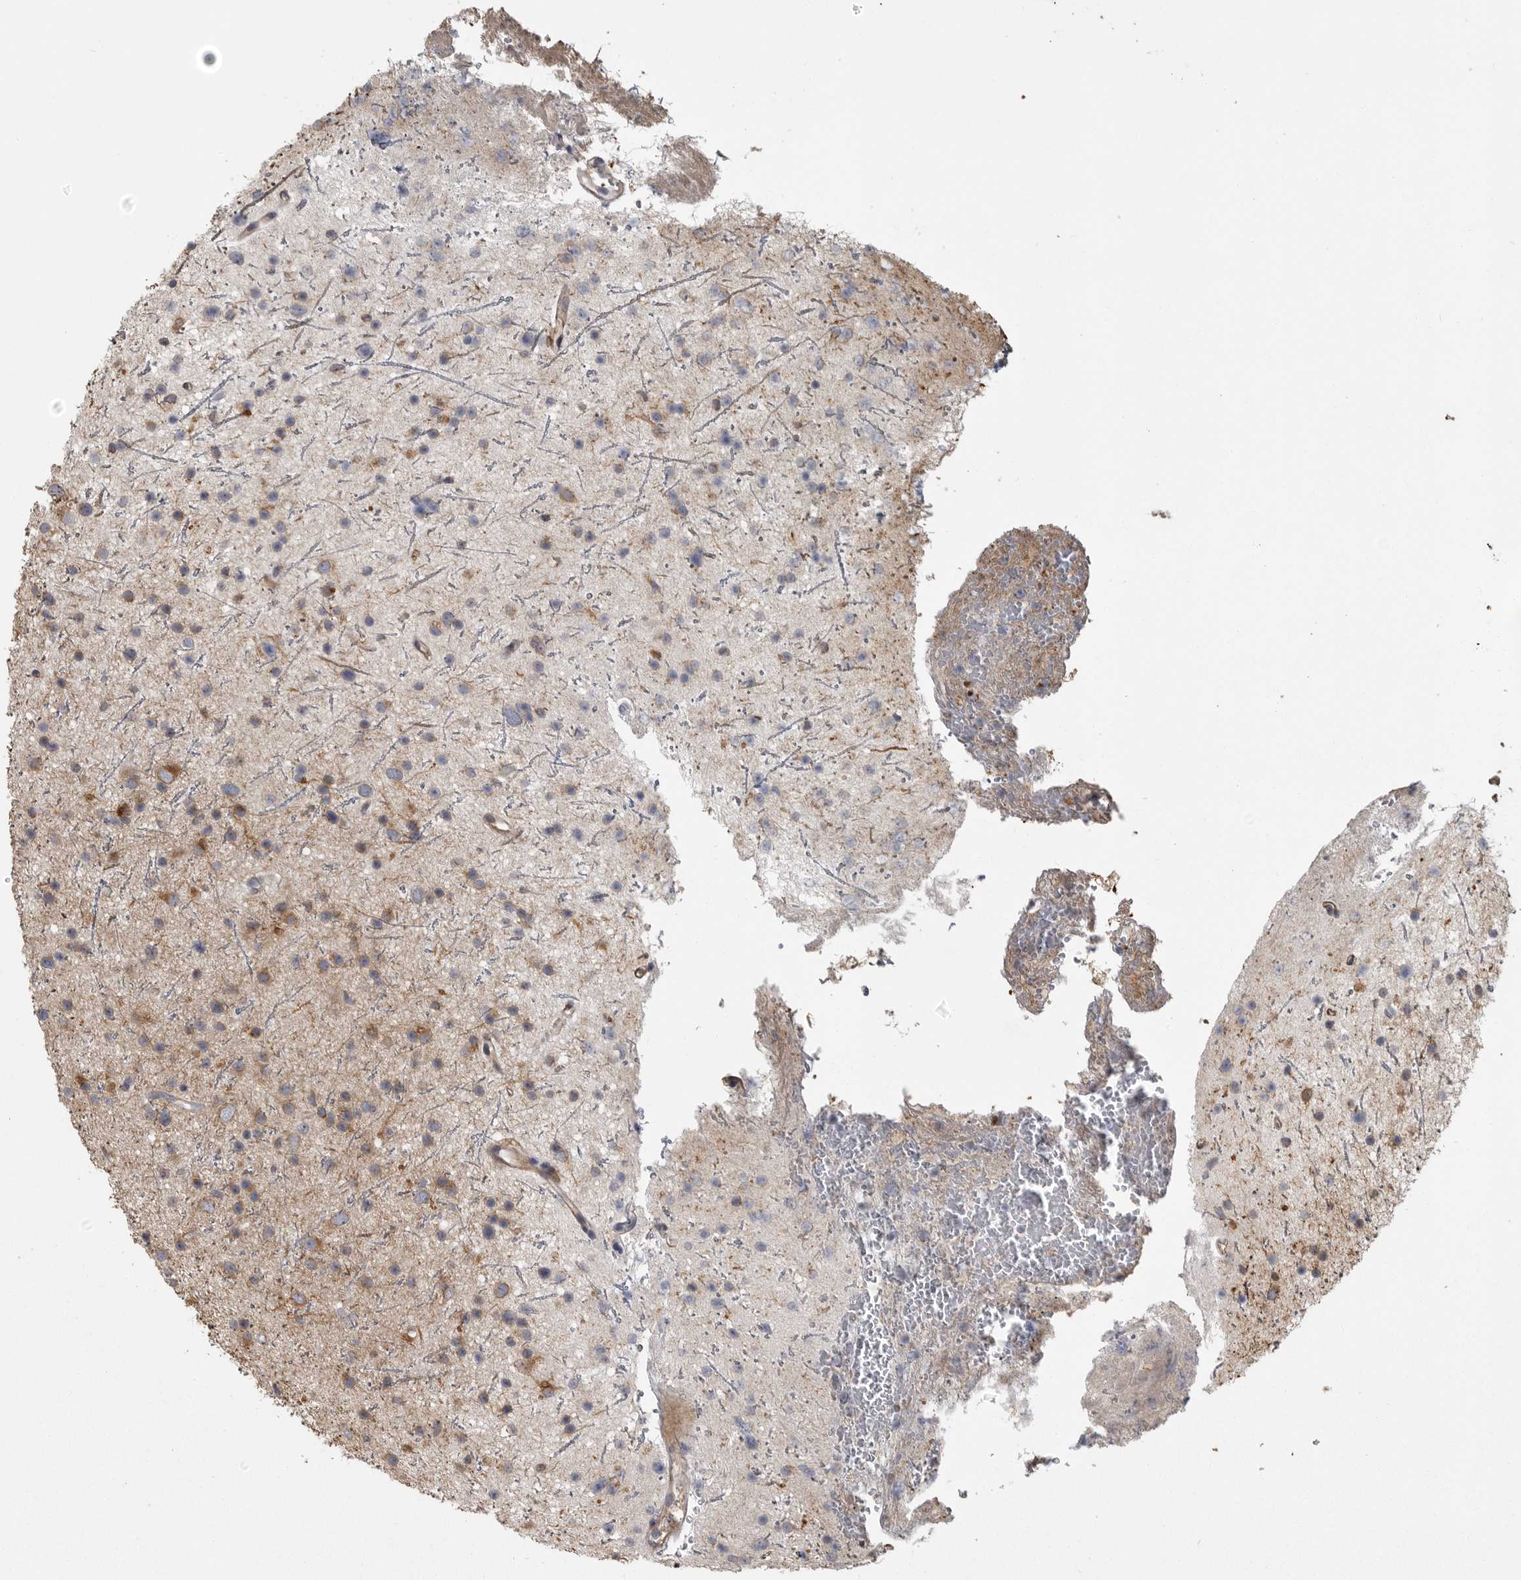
{"staining": {"intensity": "weak", "quantity": "25%-75%", "location": "cytoplasmic/membranous"}, "tissue": "glioma", "cell_type": "Tumor cells", "image_type": "cancer", "snomed": [{"axis": "morphology", "description": "Glioma, malignant, Low grade"}, {"axis": "topography", "description": "Cerebral cortex"}], "caption": "A brown stain labels weak cytoplasmic/membranous positivity of a protein in human glioma tumor cells. (Brightfield microscopy of DAB IHC at high magnification).", "gene": "ZNRF1", "patient": {"sex": "female", "age": 39}}